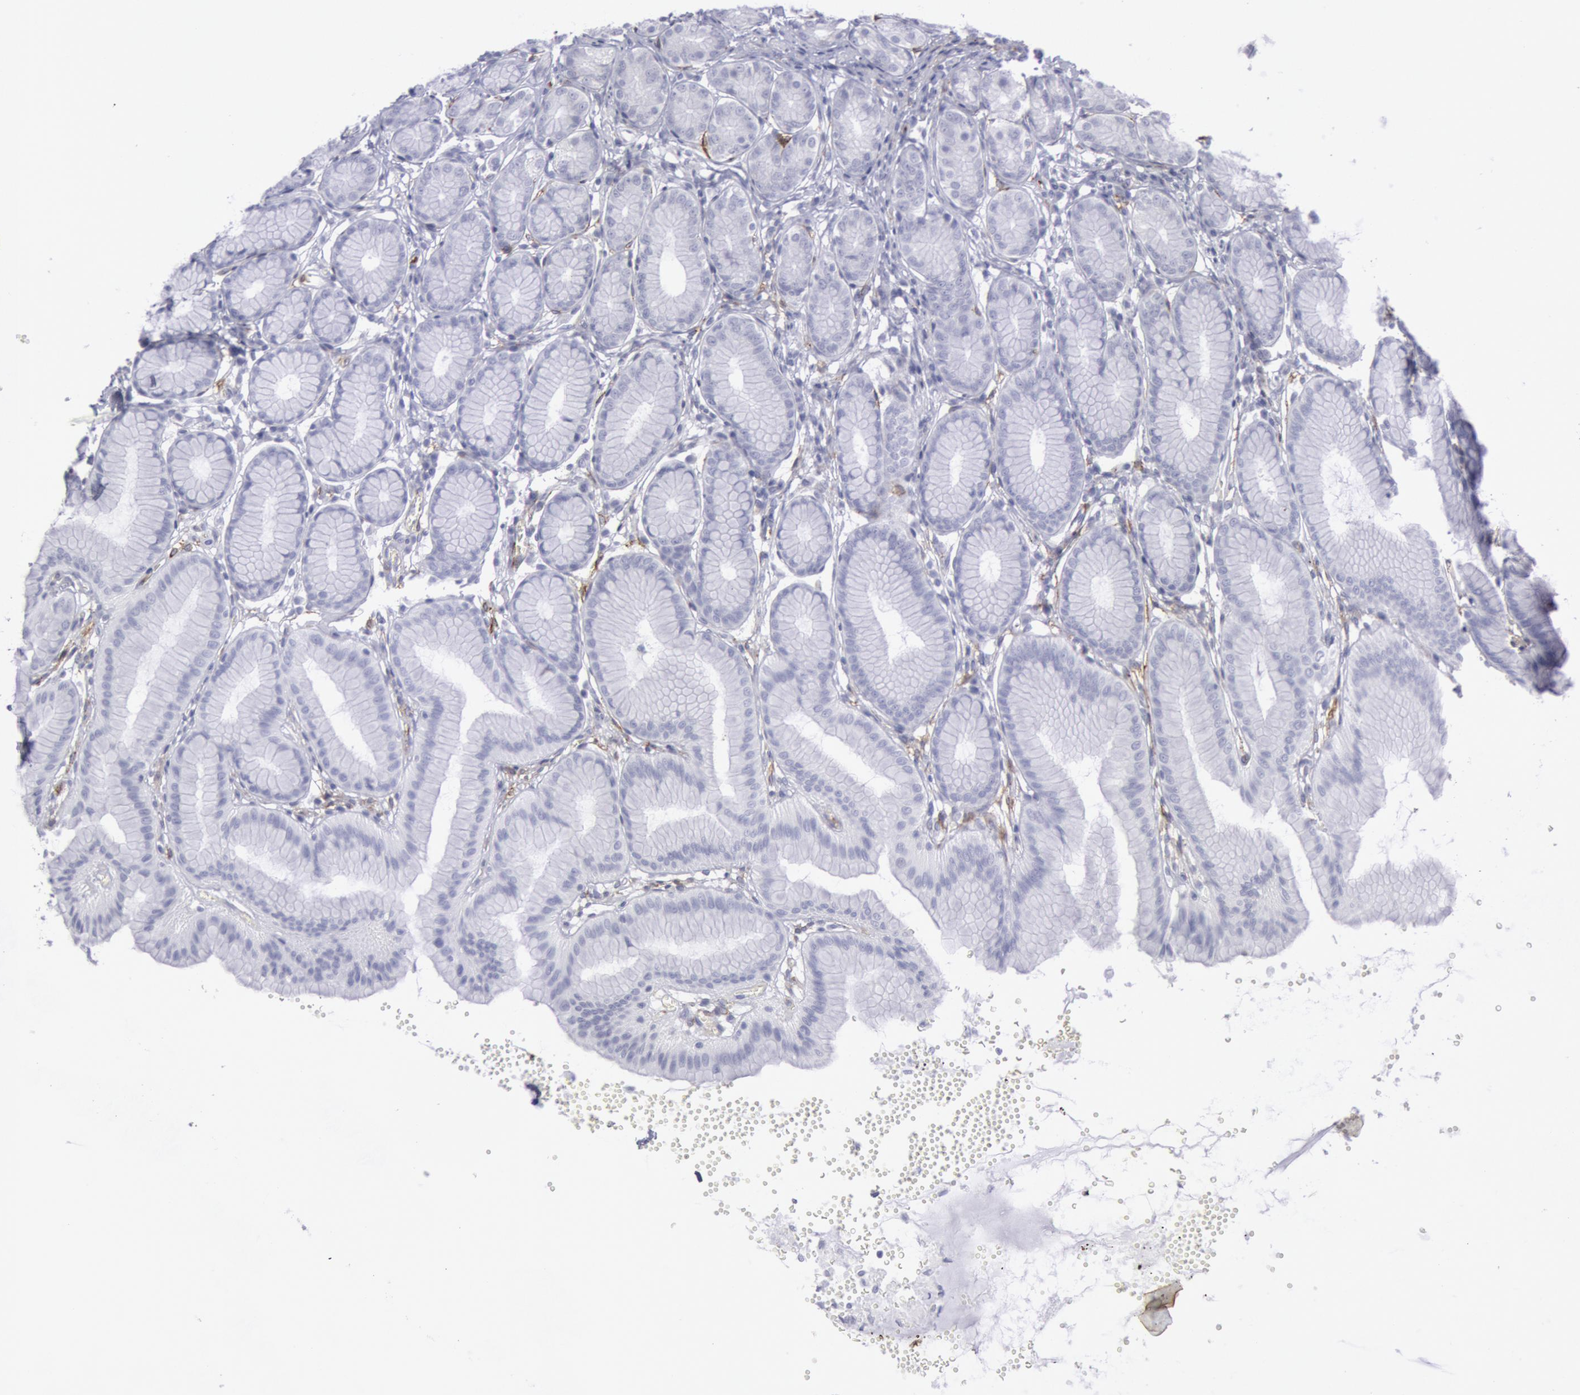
{"staining": {"intensity": "negative", "quantity": "none", "location": "none"}, "tissue": "stomach", "cell_type": "Glandular cells", "image_type": "normal", "snomed": [{"axis": "morphology", "description": "Normal tissue, NOS"}, {"axis": "topography", "description": "Stomach"}], "caption": "Unremarkable stomach was stained to show a protein in brown. There is no significant expression in glandular cells. (Brightfield microscopy of DAB IHC at high magnification).", "gene": "CDH13", "patient": {"sex": "male", "age": 42}}